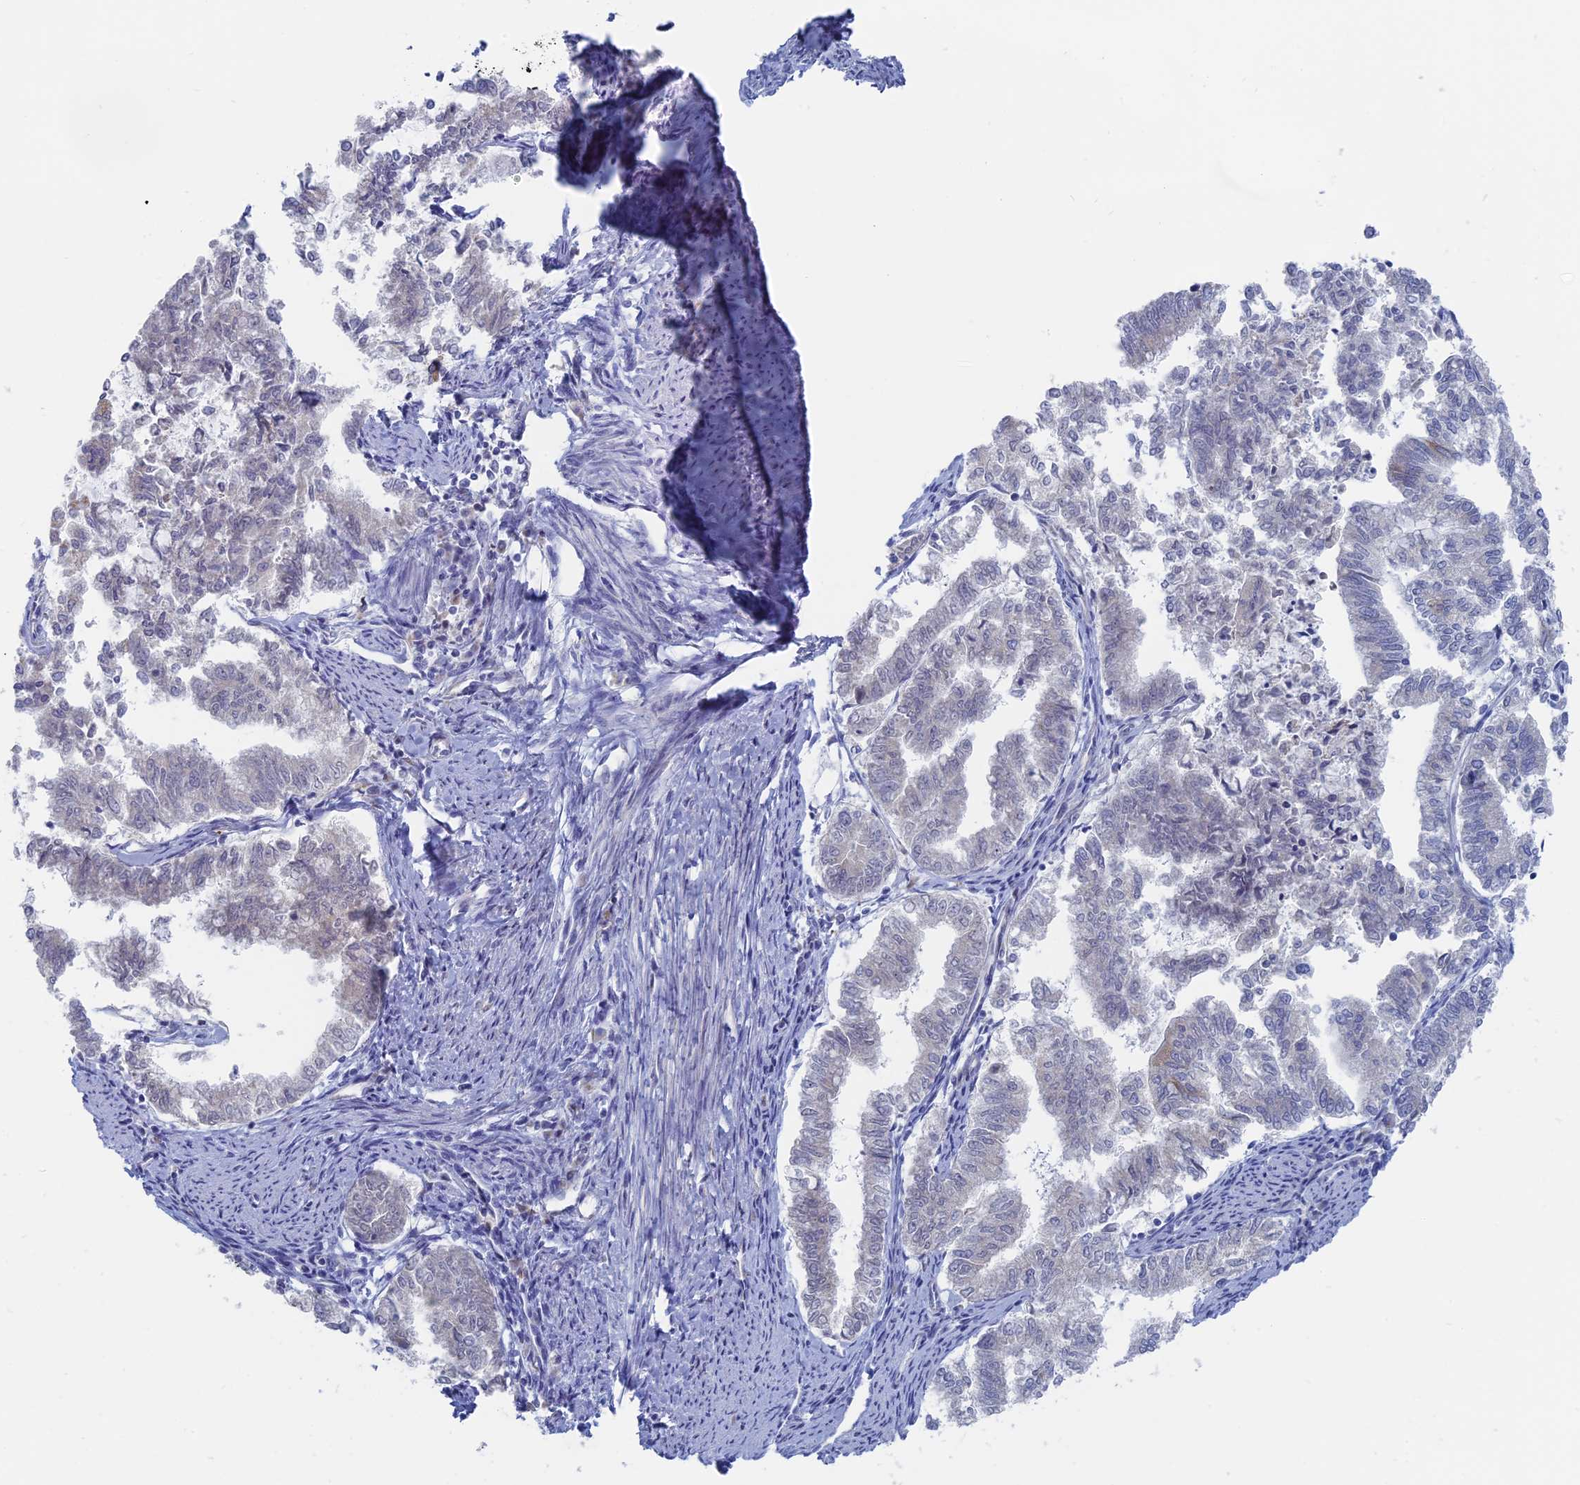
{"staining": {"intensity": "weak", "quantity": "<25%", "location": "cytoplasmic/membranous"}, "tissue": "endometrial cancer", "cell_type": "Tumor cells", "image_type": "cancer", "snomed": [{"axis": "morphology", "description": "Adenocarcinoma, NOS"}, {"axis": "topography", "description": "Endometrium"}], "caption": "The micrograph shows no staining of tumor cells in adenocarcinoma (endometrial).", "gene": "TBC1D30", "patient": {"sex": "female", "age": 79}}